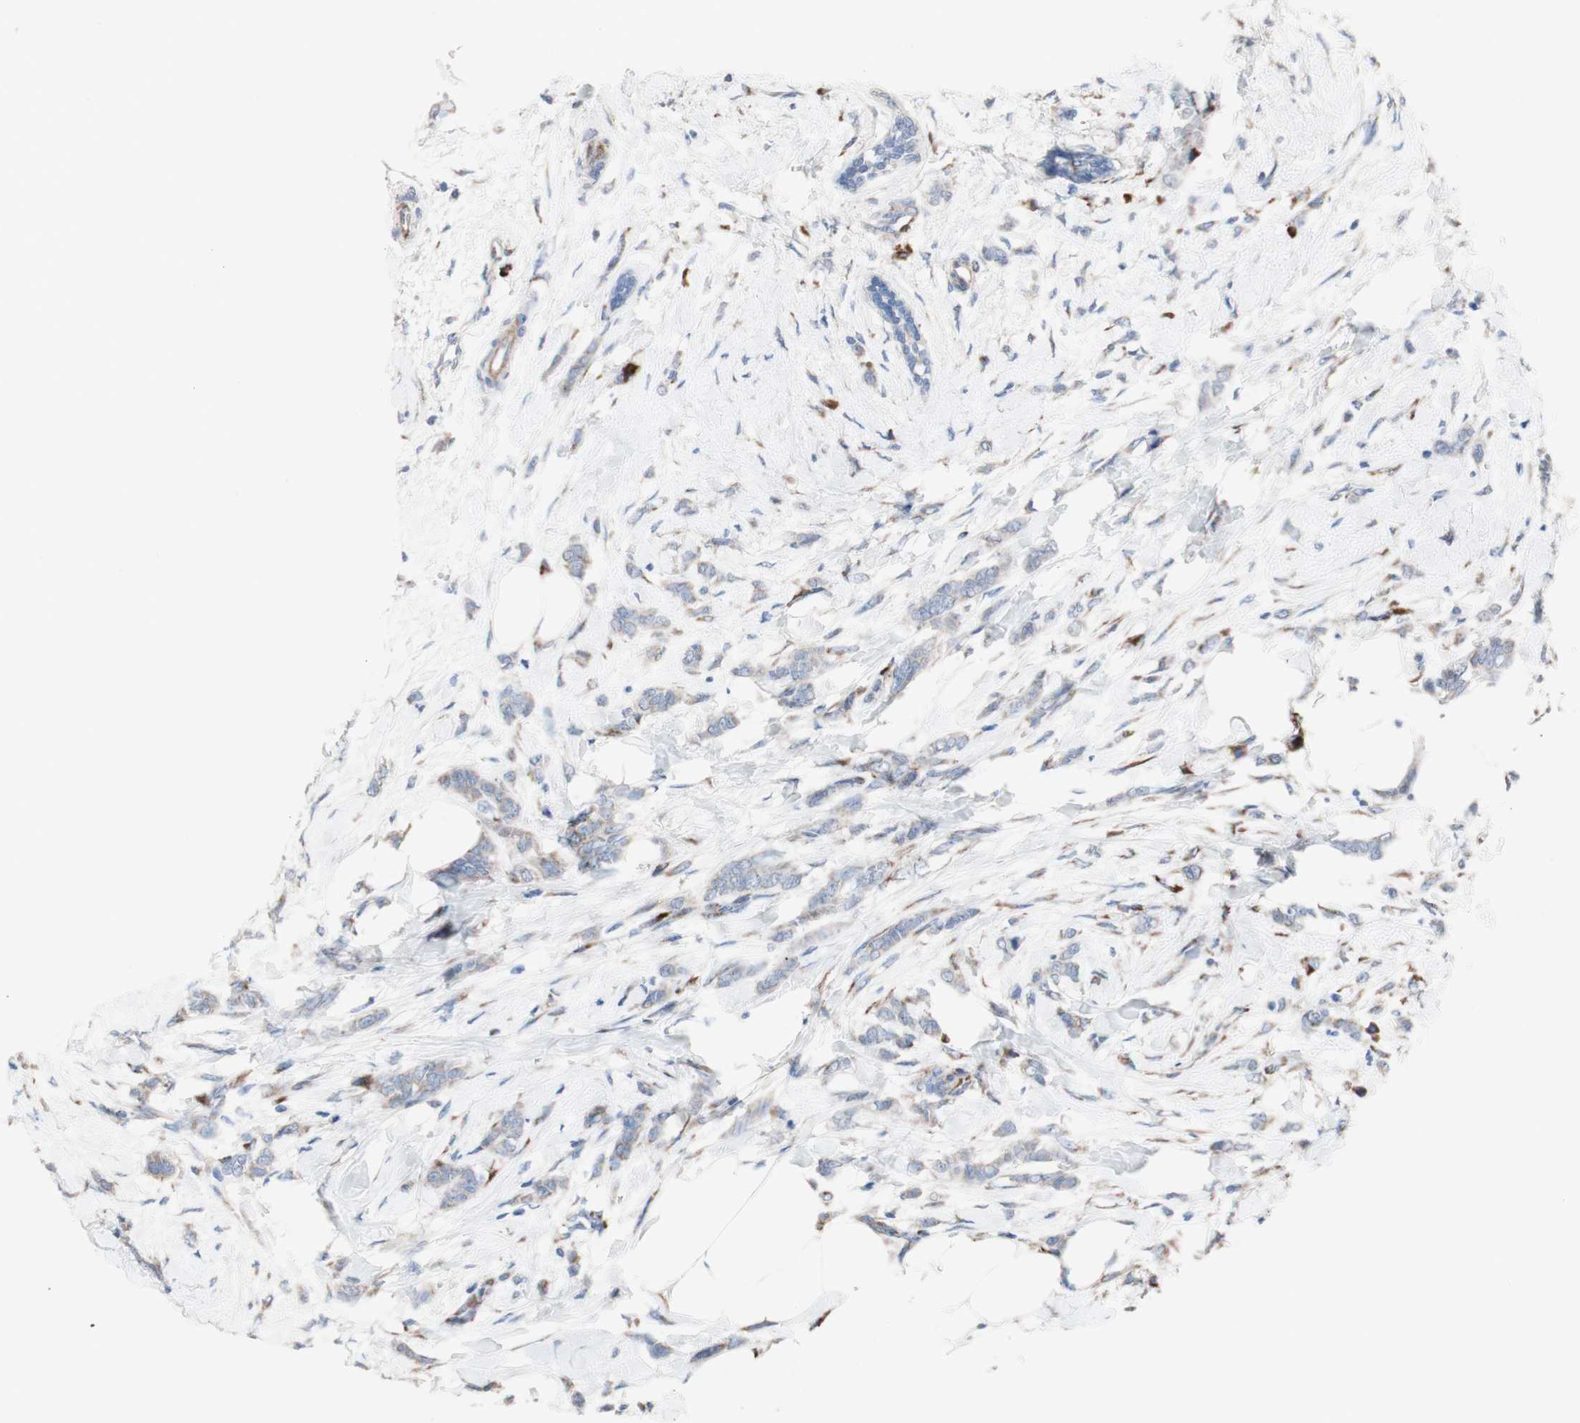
{"staining": {"intensity": "weak", "quantity": "<25%", "location": "cytoplasmic/membranous"}, "tissue": "breast cancer", "cell_type": "Tumor cells", "image_type": "cancer", "snomed": [{"axis": "morphology", "description": "Lobular carcinoma, in situ"}, {"axis": "morphology", "description": "Lobular carcinoma"}, {"axis": "topography", "description": "Breast"}], "caption": "Protein analysis of lobular carcinoma in situ (breast) reveals no significant positivity in tumor cells.", "gene": "AGPAT5", "patient": {"sex": "female", "age": 41}}